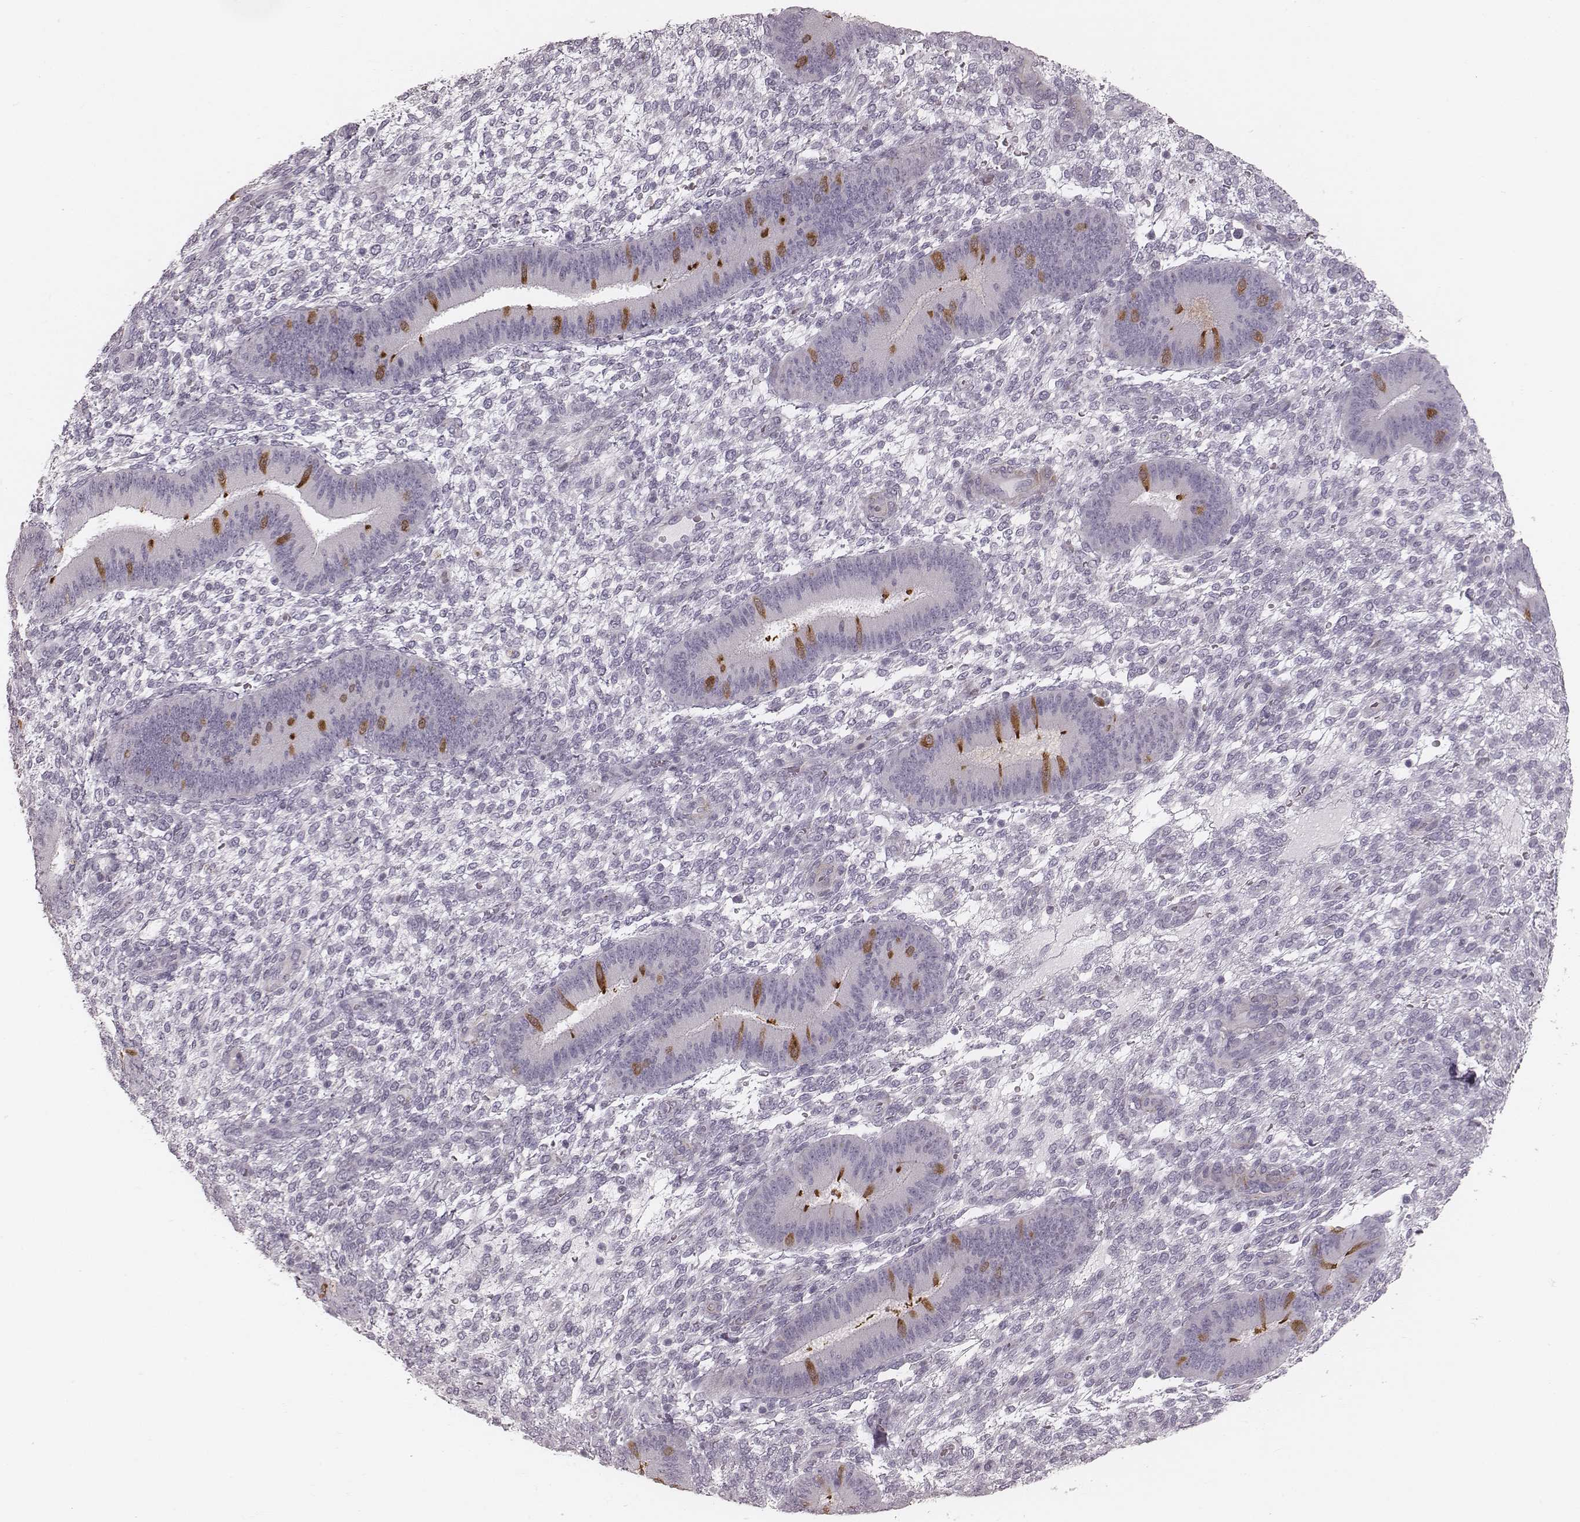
{"staining": {"intensity": "negative", "quantity": "none", "location": "none"}, "tissue": "endometrium", "cell_type": "Cells in endometrial stroma", "image_type": "normal", "snomed": [{"axis": "morphology", "description": "Normal tissue, NOS"}, {"axis": "topography", "description": "Endometrium"}], "caption": "The immunohistochemistry (IHC) histopathology image has no significant positivity in cells in endometrial stroma of endometrium. (Brightfield microscopy of DAB (3,3'-diaminobenzidine) immunohistochemistry at high magnification).", "gene": "SPA17", "patient": {"sex": "female", "age": 39}}